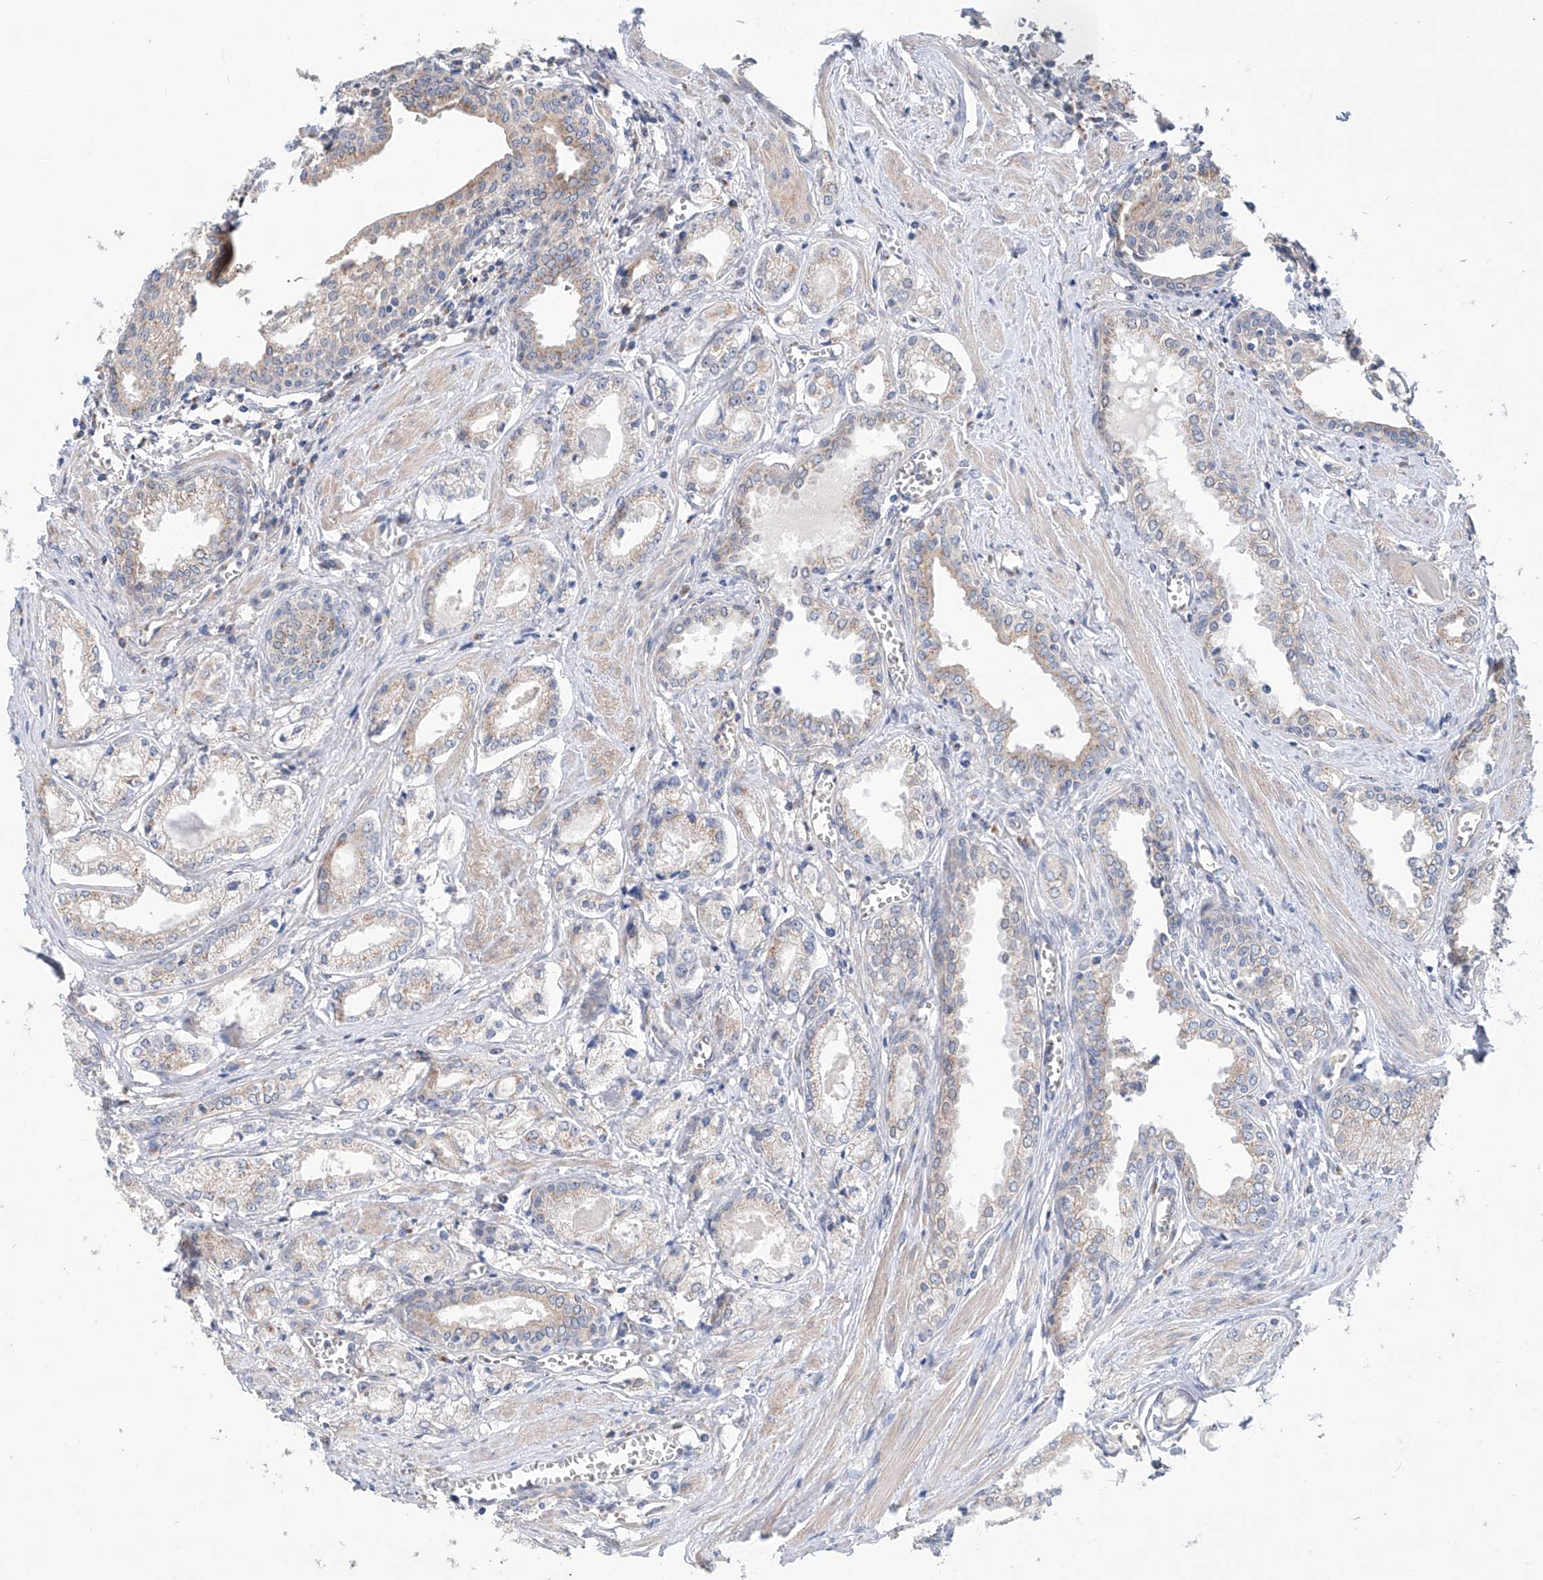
{"staining": {"intensity": "weak", "quantity": "<25%", "location": "cytoplasmic/membranous"}, "tissue": "prostate cancer", "cell_type": "Tumor cells", "image_type": "cancer", "snomed": [{"axis": "morphology", "description": "Adenocarcinoma, Low grade"}, {"axis": "topography", "description": "Prostate"}], "caption": "Tumor cells show no significant staining in prostate adenocarcinoma (low-grade).", "gene": "SLC22A7", "patient": {"sex": "male", "age": 60}}